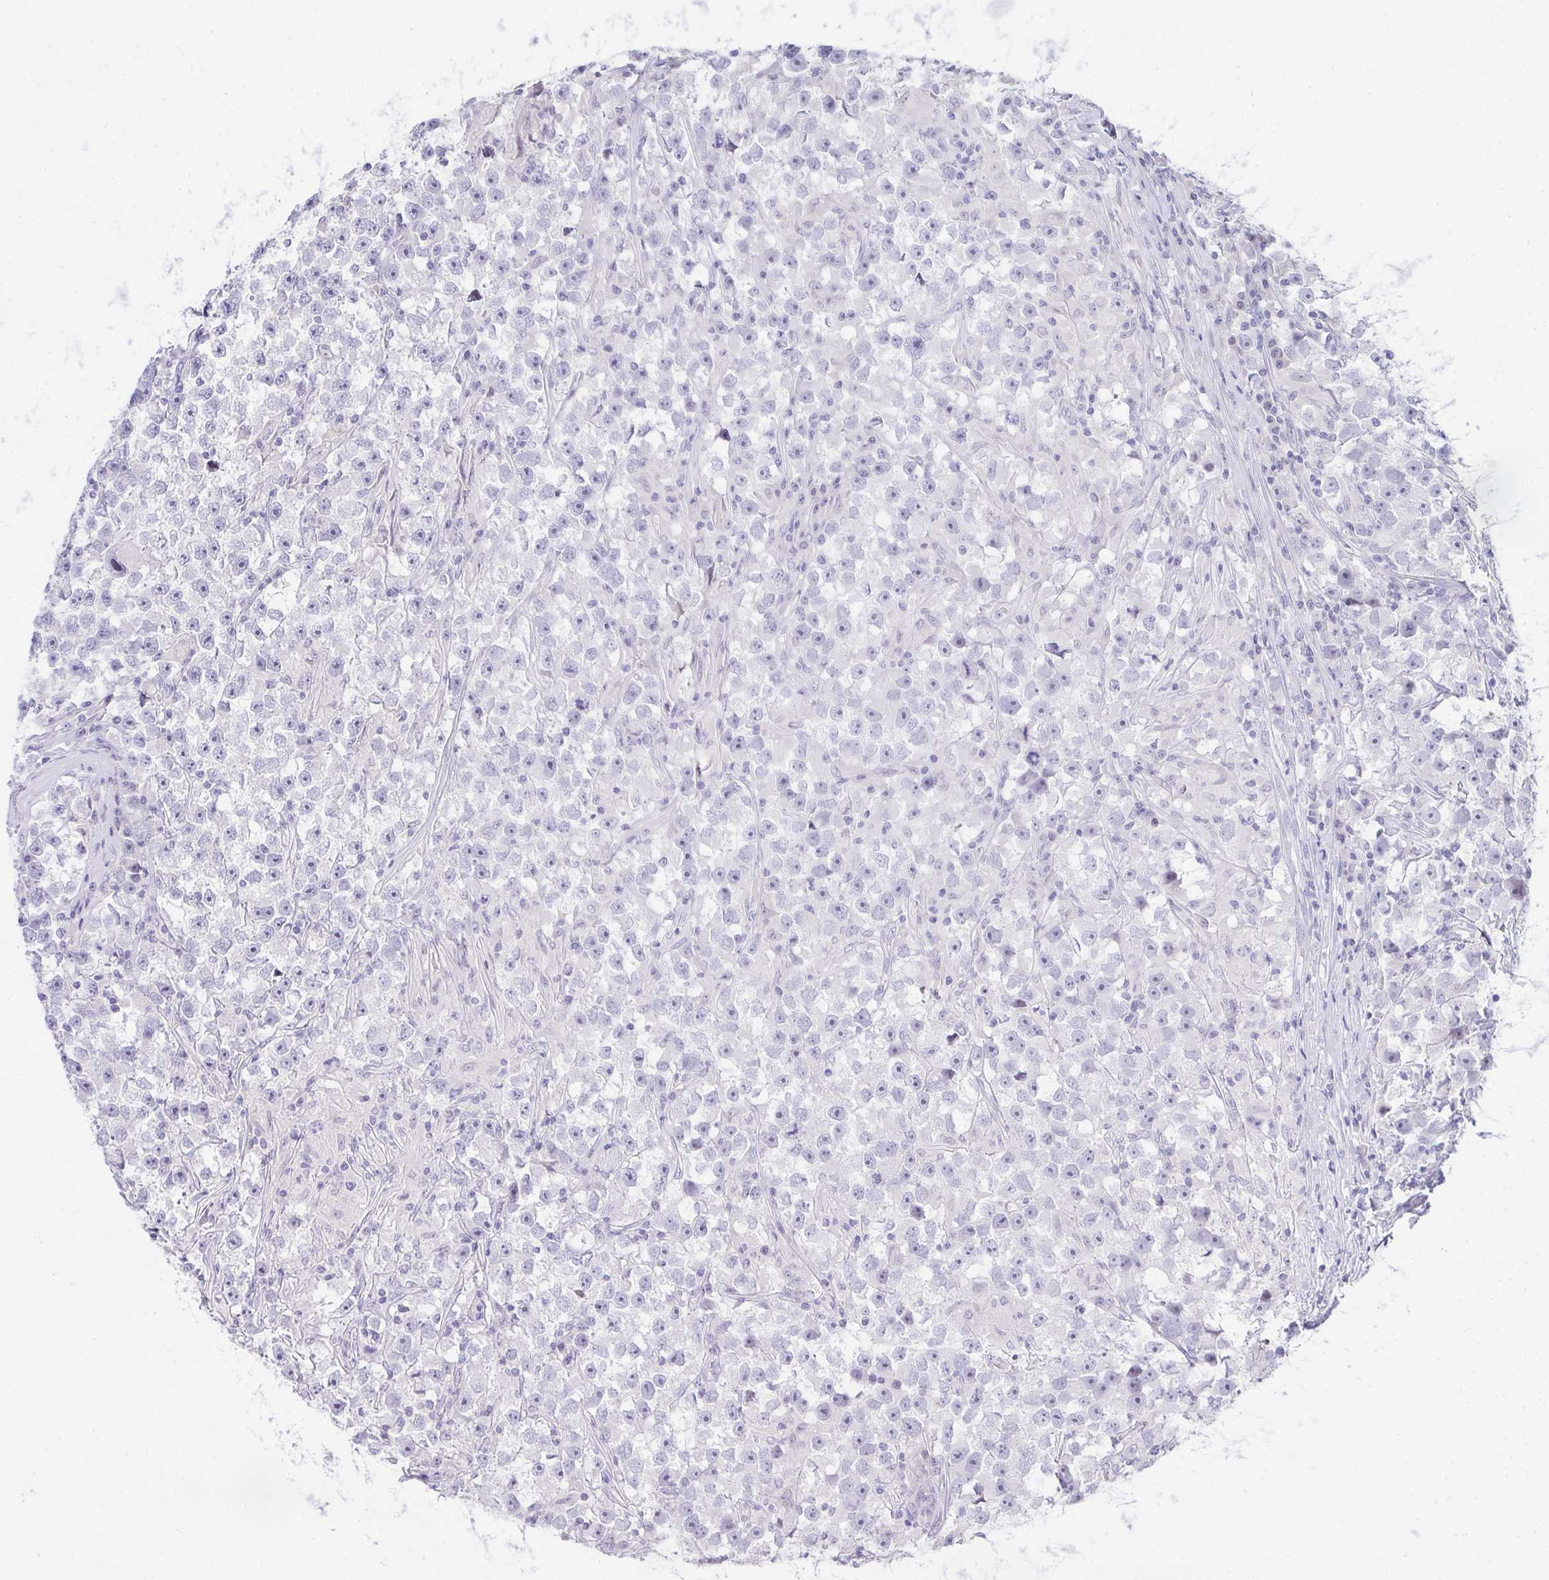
{"staining": {"intensity": "negative", "quantity": "none", "location": "none"}, "tissue": "testis cancer", "cell_type": "Tumor cells", "image_type": "cancer", "snomed": [{"axis": "morphology", "description": "Seminoma, NOS"}, {"axis": "topography", "description": "Testis"}], "caption": "An IHC micrograph of testis cancer (seminoma) is shown. There is no staining in tumor cells of testis cancer (seminoma).", "gene": "EID3", "patient": {"sex": "male", "age": 33}}